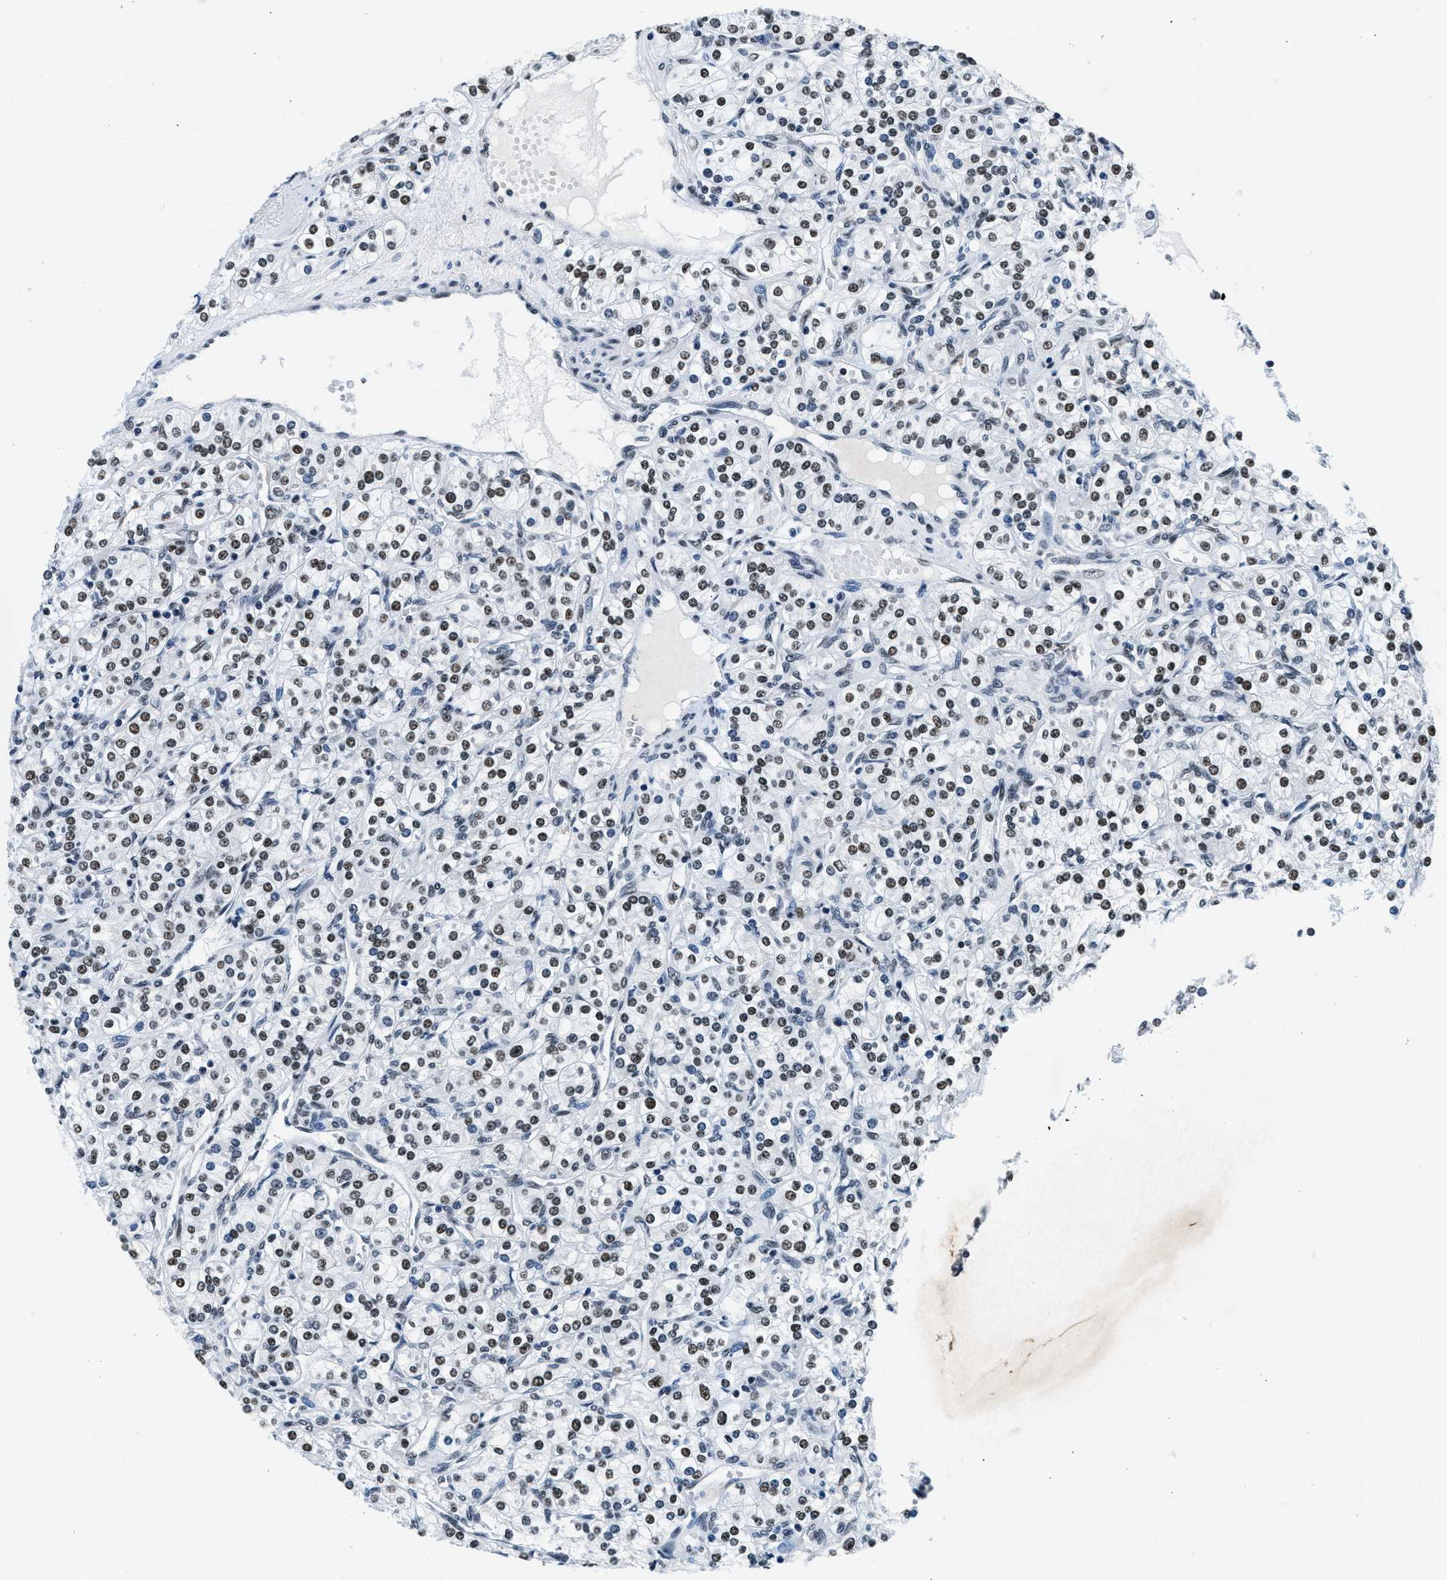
{"staining": {"intensity": "moderate", "quantity": ">75%", "location": "nuclear"}, "tissue": "renal cancer", "cell_type": "Tumor cells", "image_type": "cancer", "snomed": [{"axis": "morphology", "description": "Adenocarcinoma, NOS"}, {"axis": "topography", "description": "Kidney"}], "caption": "Approximately >75% of tumor cells in renal adenocarcinoma display moderate nuclear protein staining as visualized by brown immunohistochemical staining.", "gene": "ATF2", "patient": {"sex": "male", "age": 77}}